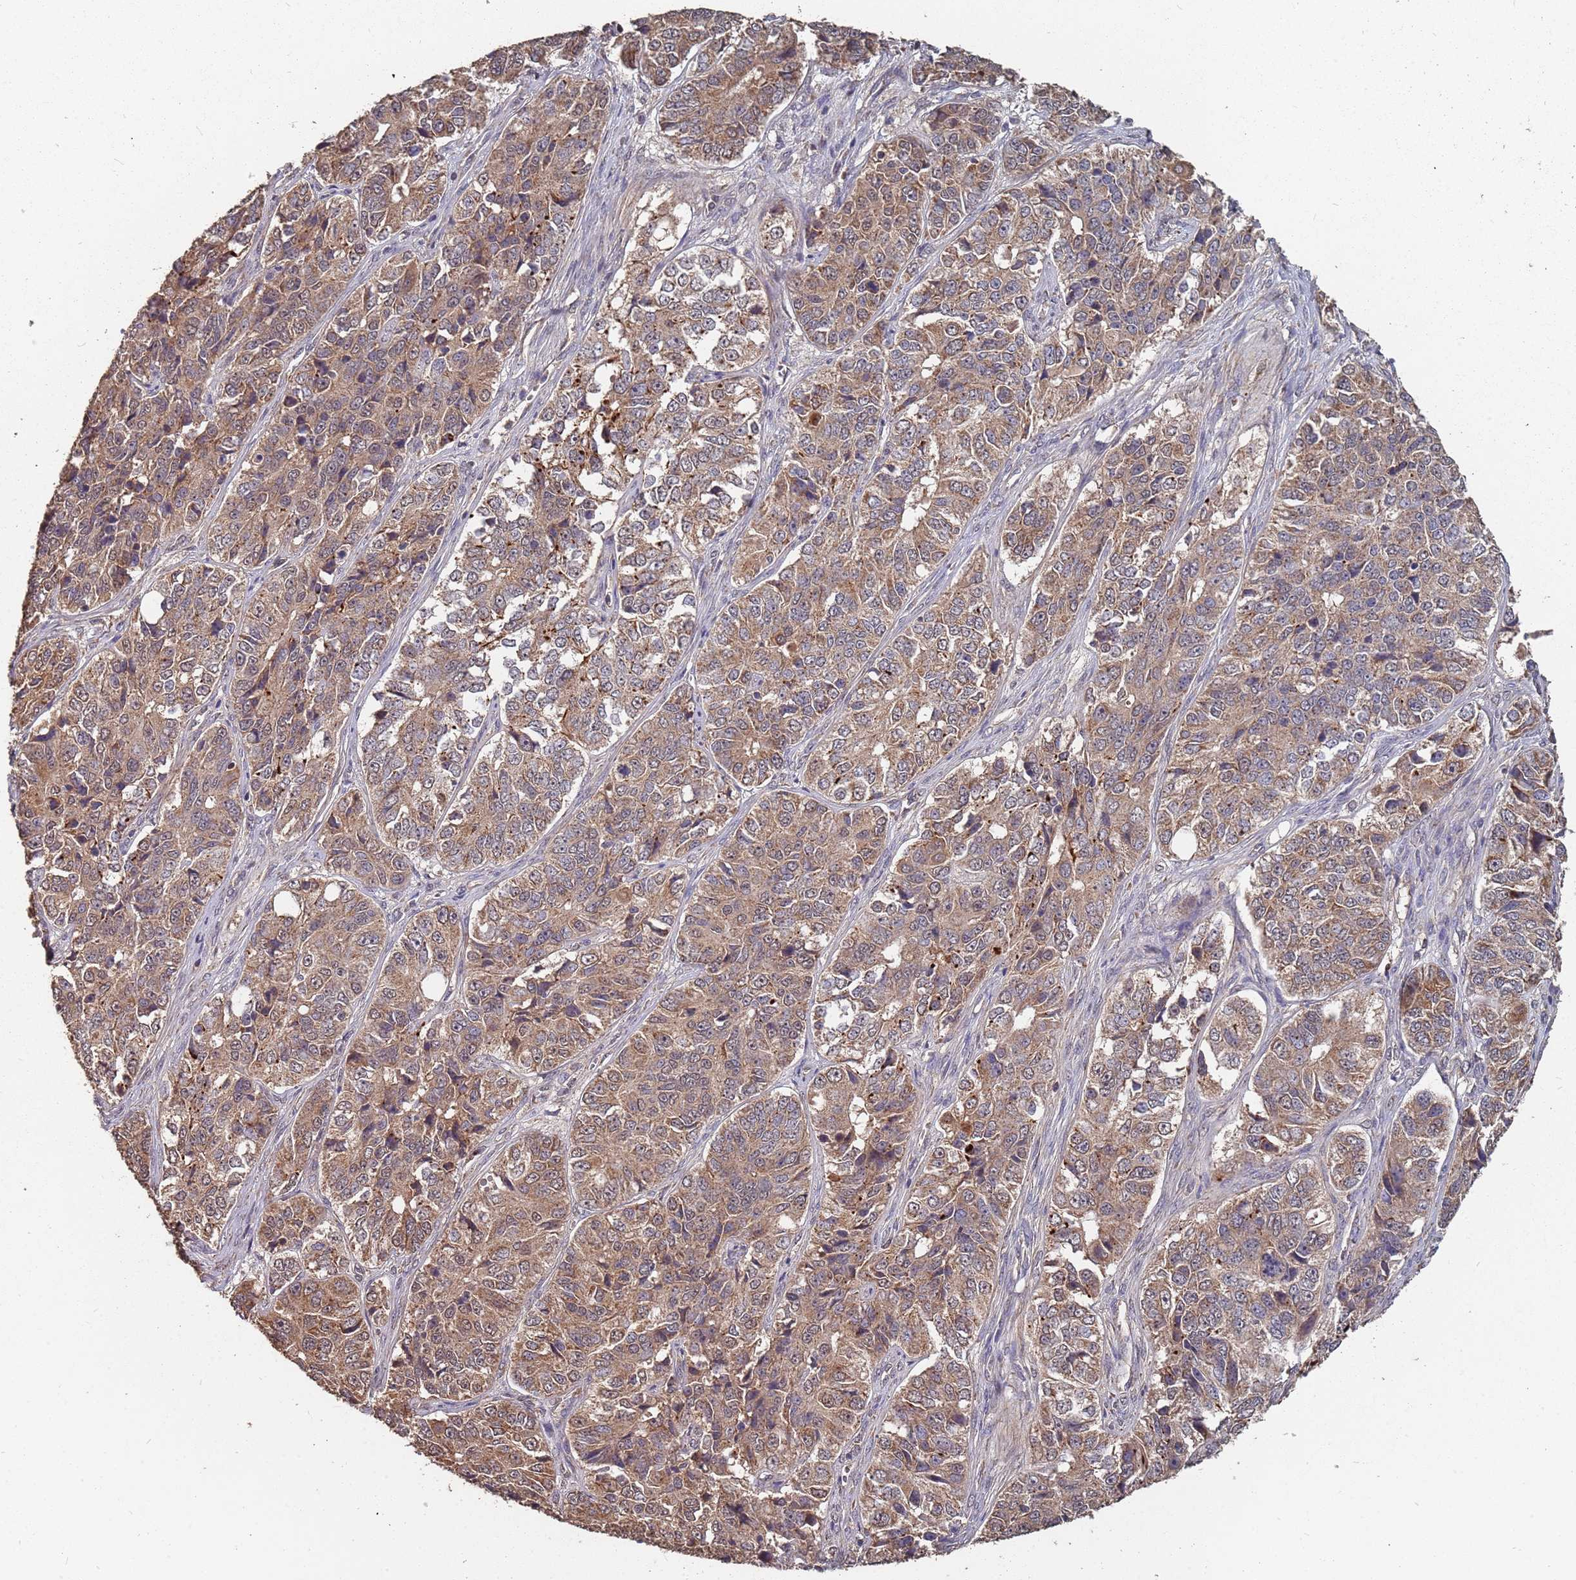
{"staining": {"intensity": "moderate", "quantity": ">75%", "location": "cytoplasmic/membranous"}, "tissue": "ovarian cancer", "cell_type": "Tumor cells", "image_type": "cancer", "snomed": [{"axis": "morphology", "description": "Carcinoma, endometroid"}, {"axis": "topography", "description": "Ovary"}], "caption": "Protein staining of ovarian cancer (endometroid carcinoma) tissue exhibits moderate cytoplasmic/membranous staining in approximately >75% of tumor cells.", "gene": "PRORP", "patient": {"sex": "female", "age": 51}}